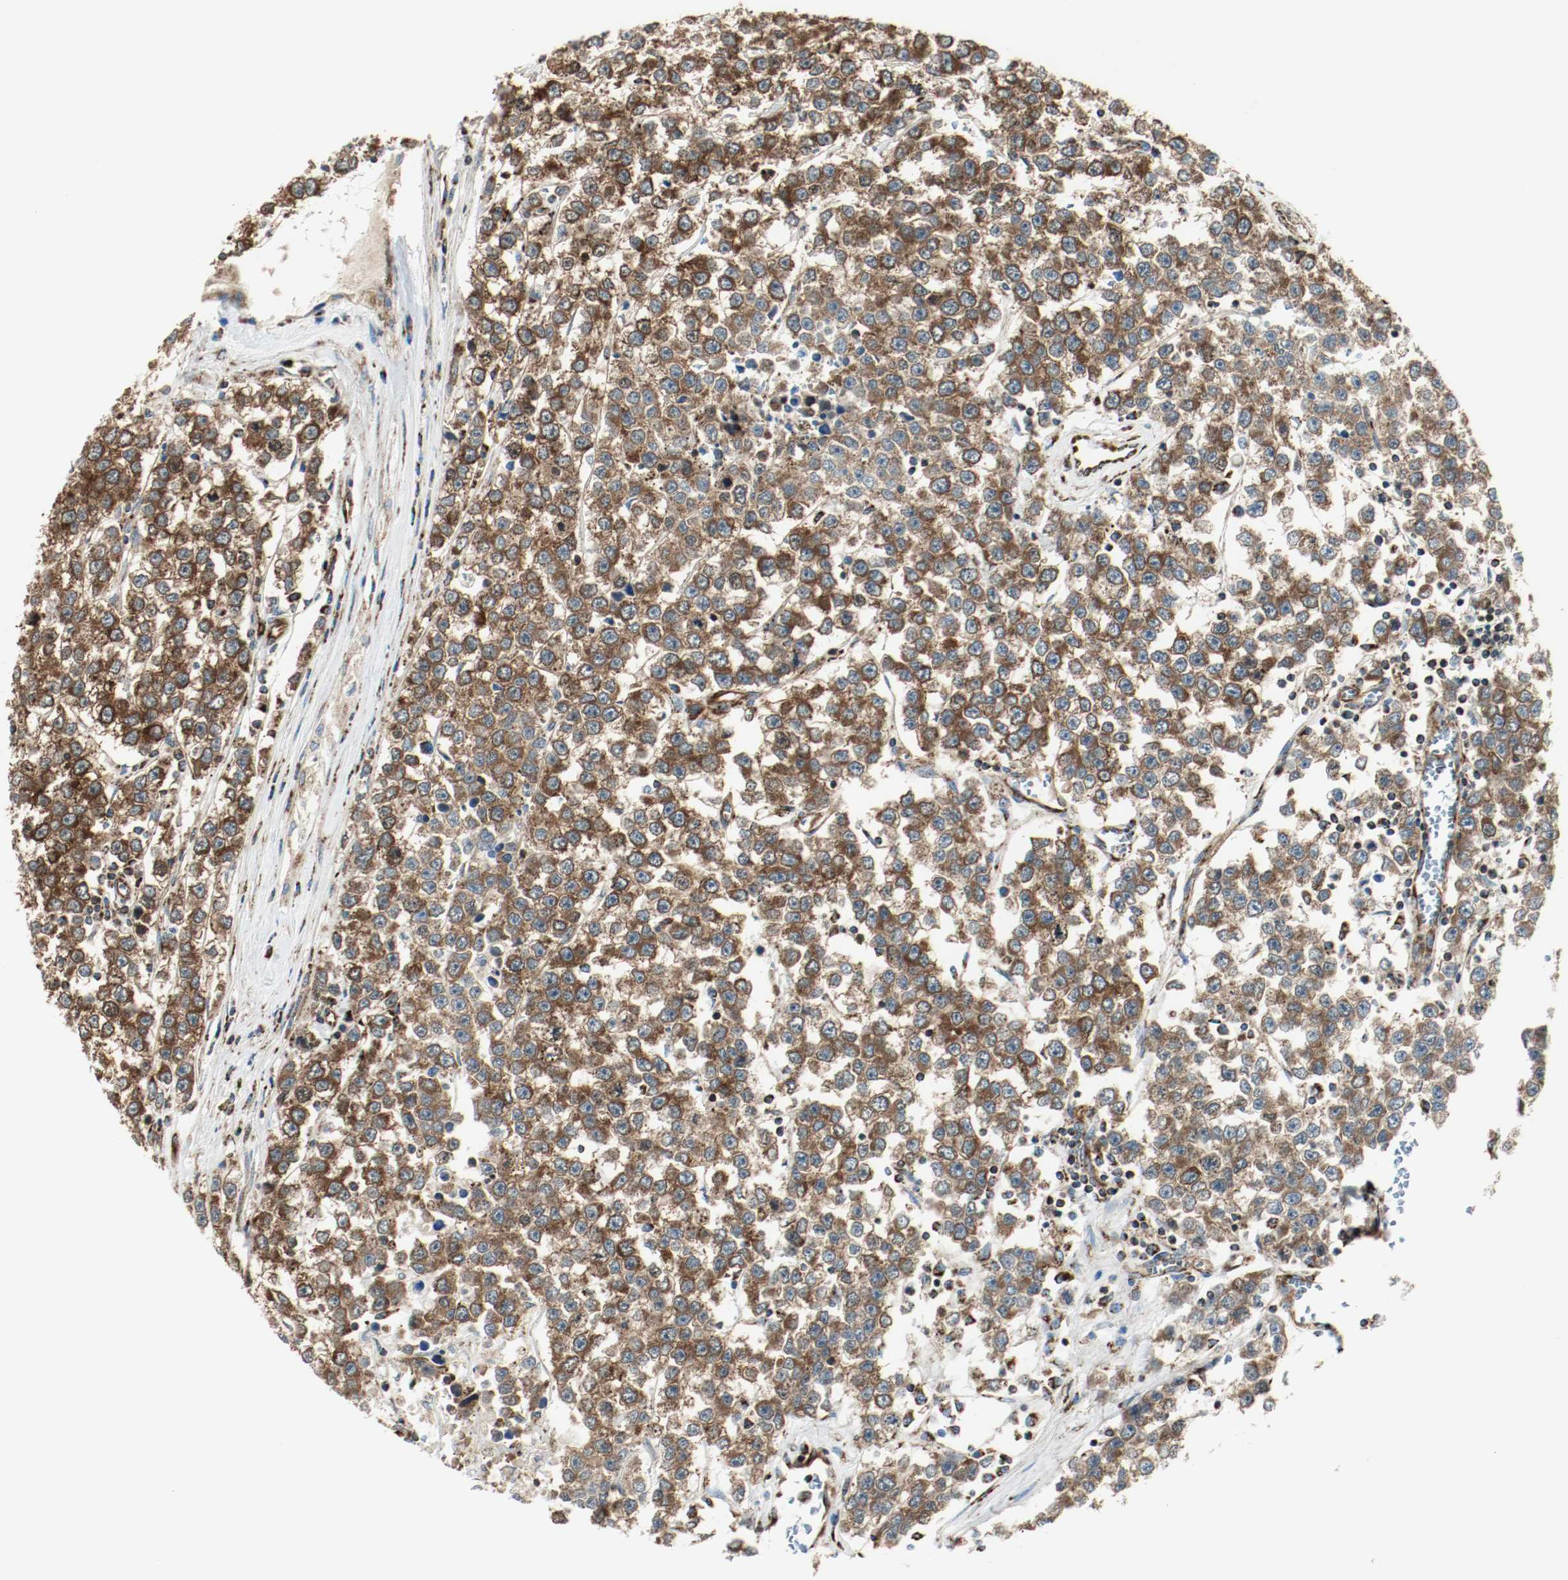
{"staining": {"intensity": "strong", "quantity": ">75%", "location": "cytoplasmic/membranous"}, "tissue": "testis cancer", "cell_type": "Tumor cells", "image_type": "cancer", "snomed": [{"axis": "morphology", "description": "Seminoma, NOS"}, {"axis": "morphology", "description": "Carcinoma, Embryonal, NOS"}, {"axis": "topography", "description": "Testis"}], "caption": "Immunohistochemical staining of testis cancer exhibits high levels of strong cytoplasmic/membranous protein positivity in about >75% of tumor cells. Nuclei are stained in blue.", "gene": "PLCG1", "patient": {"sex": "male", "age": 52}}